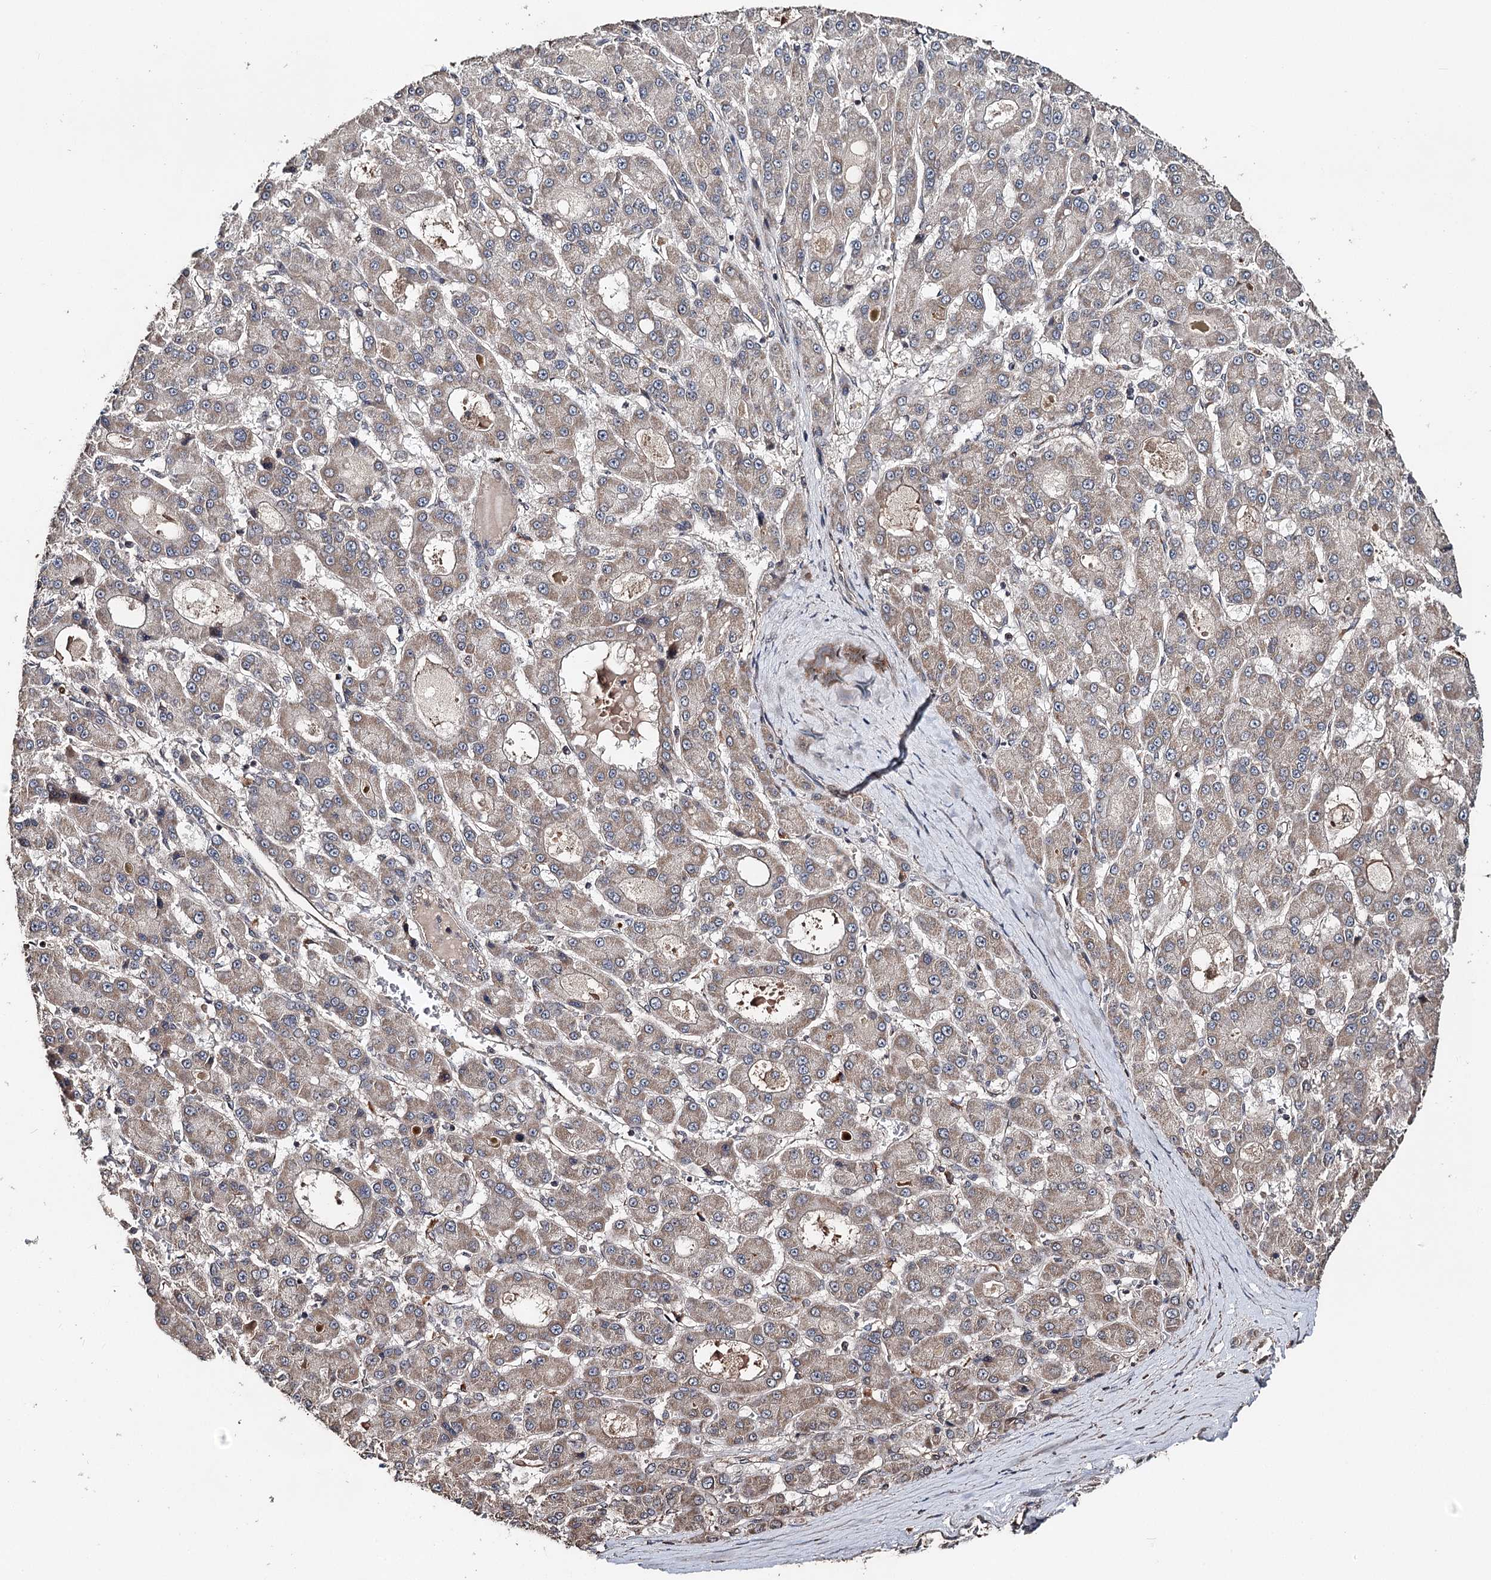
{"staining": {"intensity": "weak", "quantity": "25%-75%", "location": "cytoplasmic/membranous"}, "tissue": "liver cancer", "cell_type": "Tumor cells", "image_type": "cancer", "snomed": [{"axis": "morphology", "description": "Carcinoma, Hepatocellular, NOS"}, {"axis": "topography", "description": "Liver"}], "caption": "Weak cytoplasmic/membranous positivity is appreciated in about 25%-75% of tumor cells in liver hepatocellular carcinoma.", "gene": "NOPCHAP1", "patient": {"sex": "male", "age": 70}}